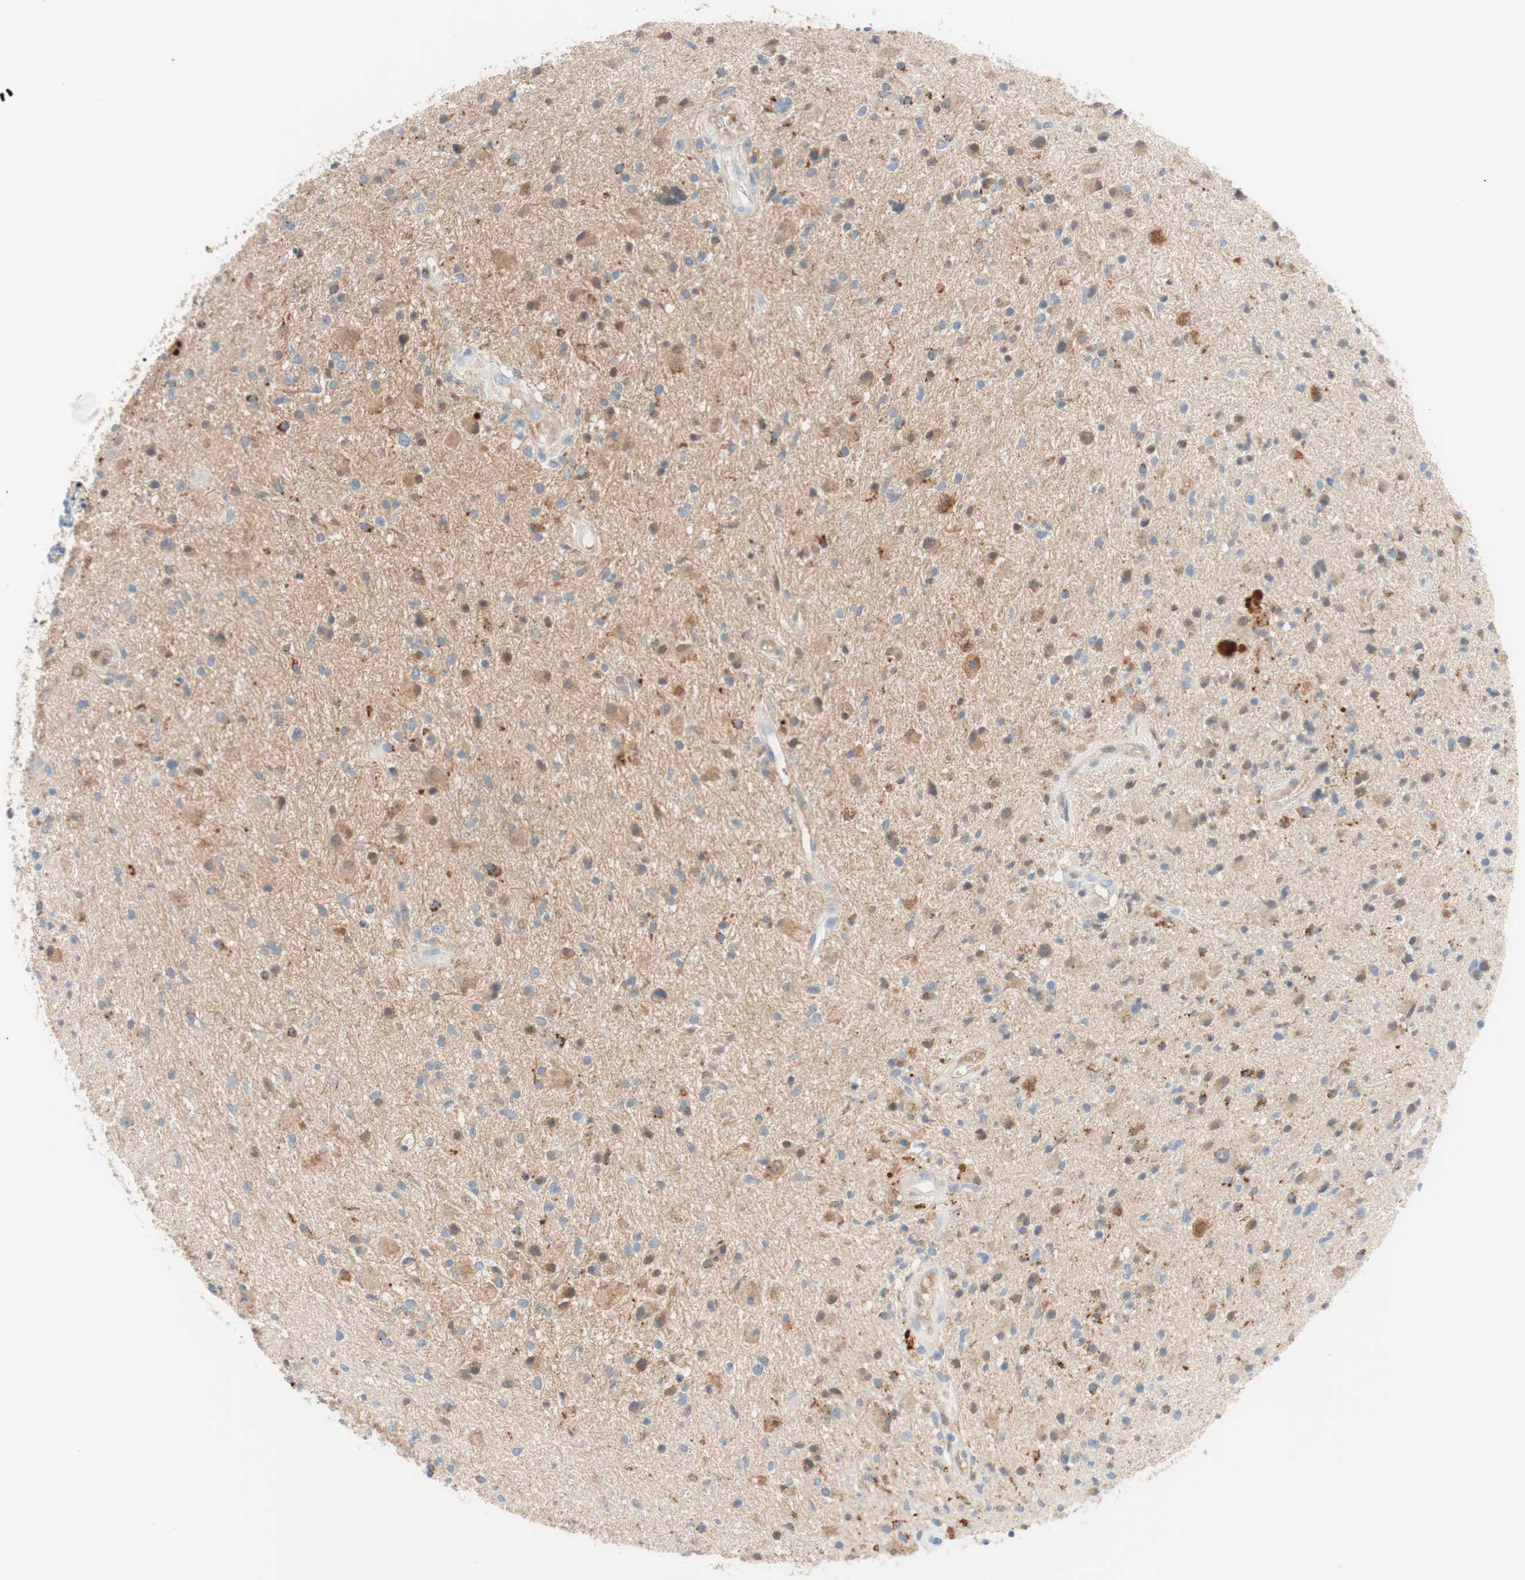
{"staining": {"intensity": "negative", "quantity": "none", "location": "none"}, "tissue": "glioma", "cell_type": "Tumor cells", "image_type": "cancer", "snomed": [{"axis": "morphology", "description": "Glioma, malignant, High grade"}, {"axis": "topography", "description": "Brain"}], "caption": "This histopathology image is of malignant high-grade glioma stained with immunohistochemistry (IHC) to label a protein in brown with the nuclei are counter-stained blue. There is no expression in tumor cells. (IHC, brightfield microscopy, high magnification).", "gene": "RBP4", "patient": {"sex": "male", "age": 33}}